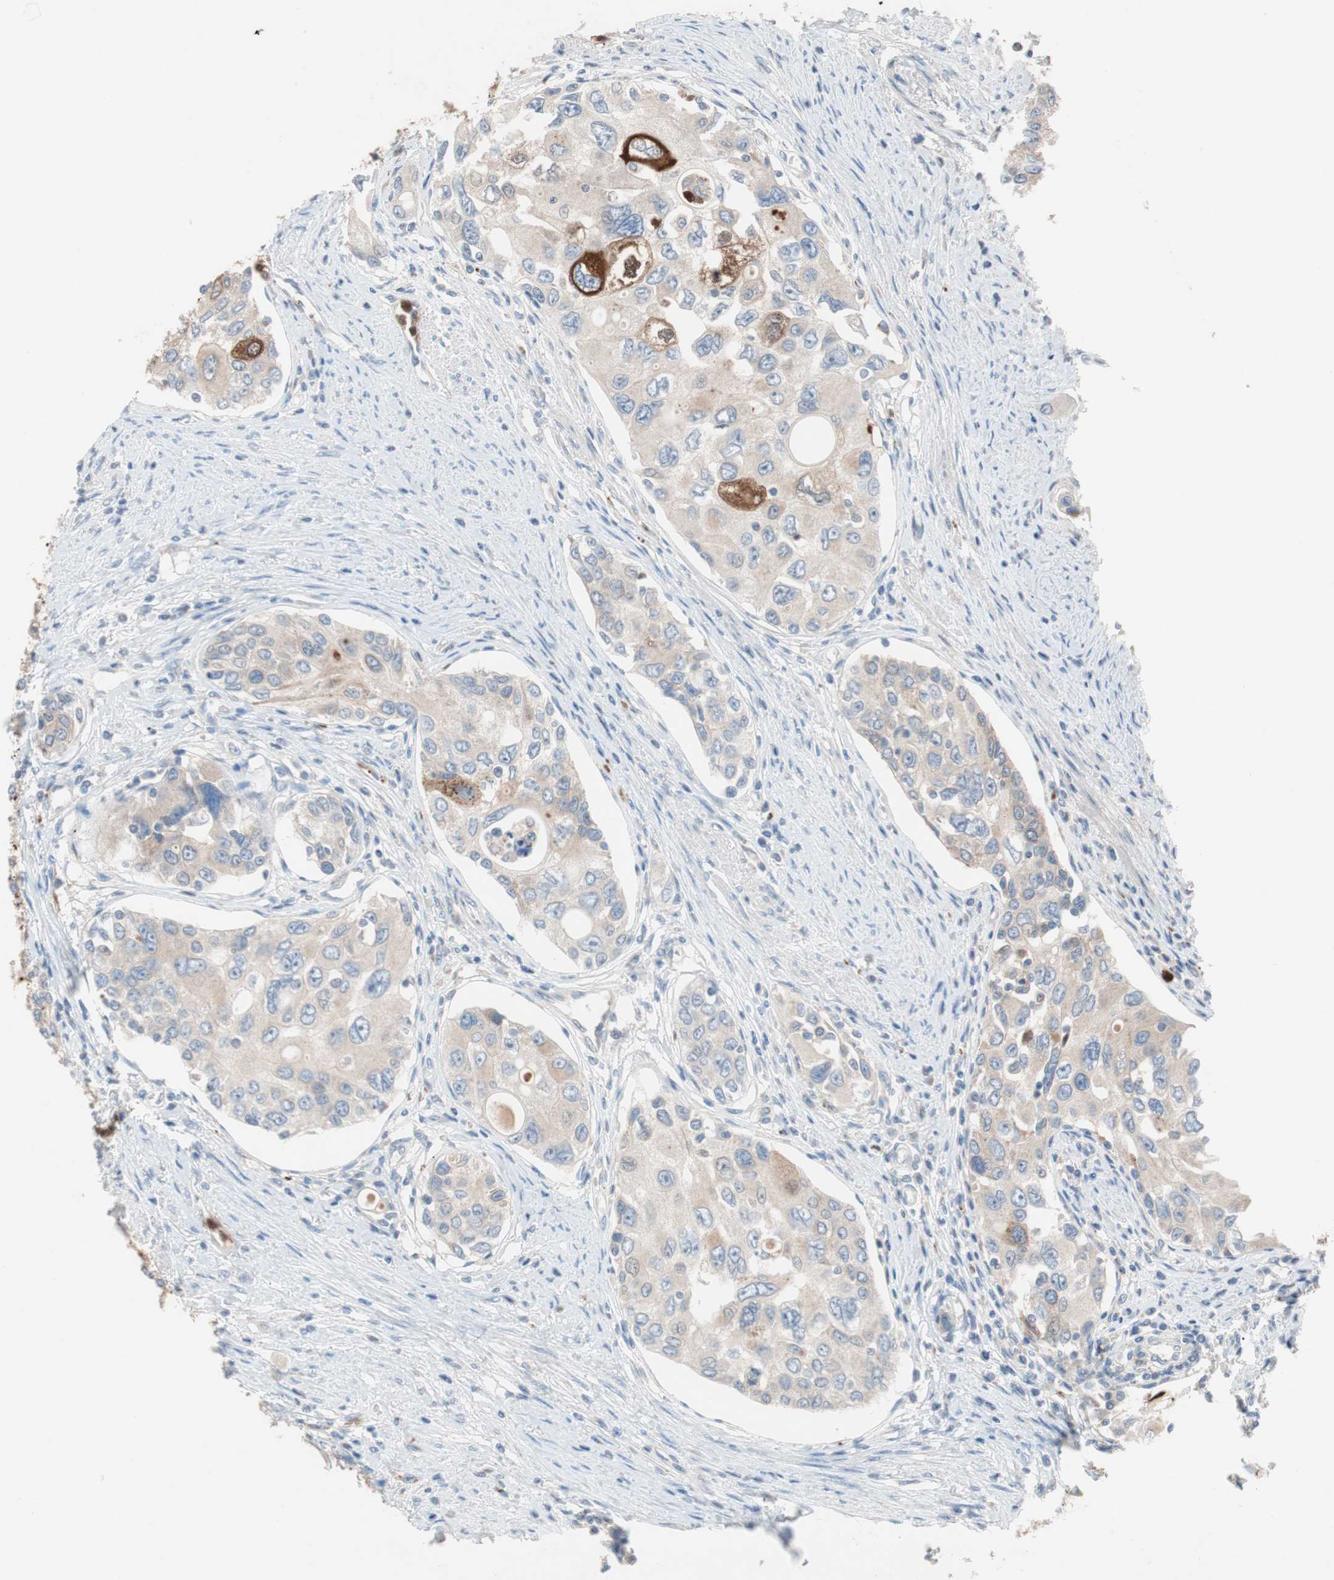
{"staining": {"intensity": "strong", "quantity": "<25%", "location": "cytoplasmic/membranous"}, "tissue": "urothelial cancer", "cell_type": "Tumor cells", "image_type": "cancer", "snomed": [{"axis": "morphology", "description": "Urothelial carcinoma, High grade"}, {"axis": "topography", "description": "Urinary bladder"}], "caption": "A micrograph of human high-grade urothelial carcinoma stained for a protein reveals strong cytoplasmic/membranous brown staining in tumor cells.", "gene": "CLEC4D", "patient": {"sex": "female", "age": 56}}